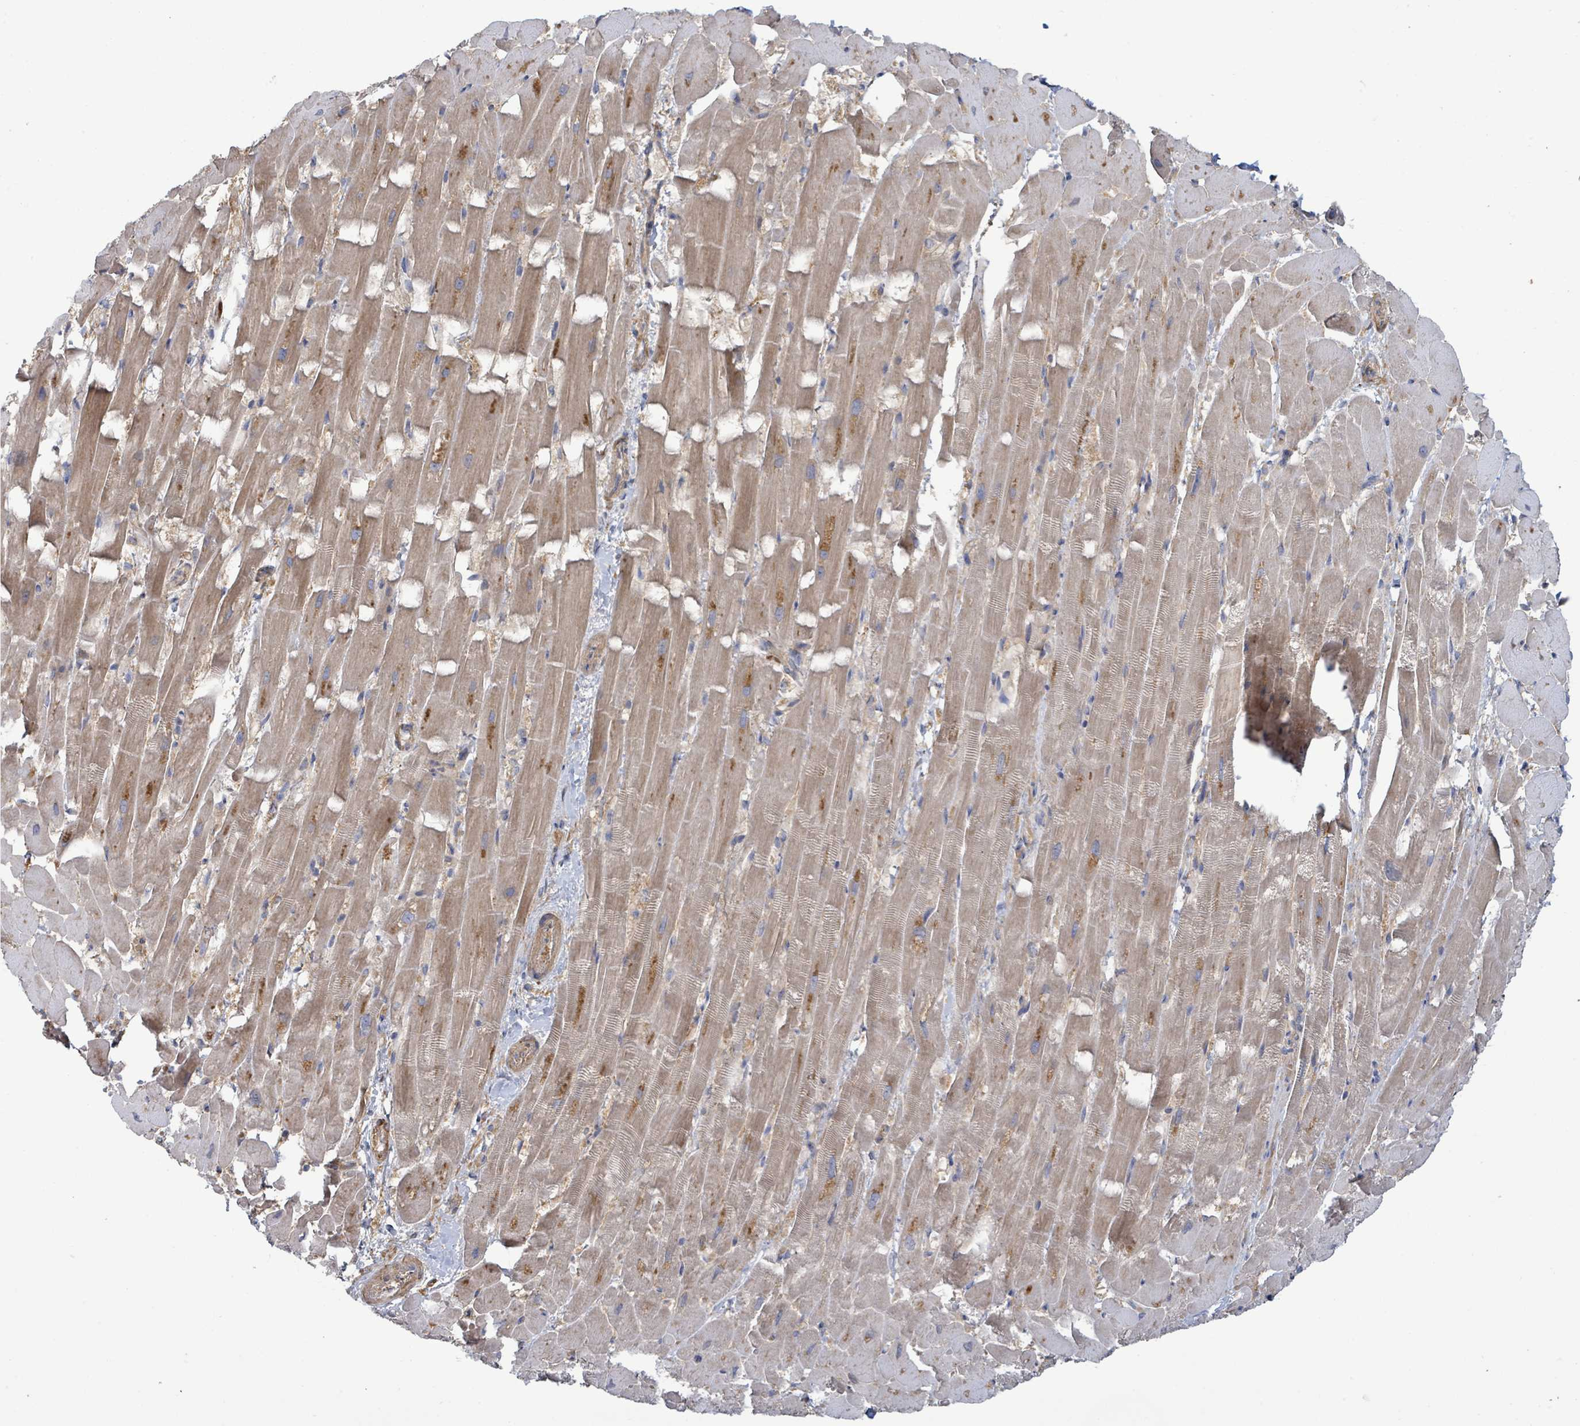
{"staining": {"intensity": "weak", "quantity": "25%-75%", "location": "cytoplasmic/membranous"}, "tissue": "heart muscle", "cell_type": "Cardiomyocytes", "image_type": "normal", "snomed": [{"axis": "morphology", "description": "Normal tissue, NOS"}, {"axis": "topography", "description": "Heart"}], "caption": "A brown stain shows weak cytoplasmic/membranous staining of a protein in cardiomyocytes of normal human heart muscle.", "gene": "PGAM1", "patient": {"sex": "male", "age": 37}}